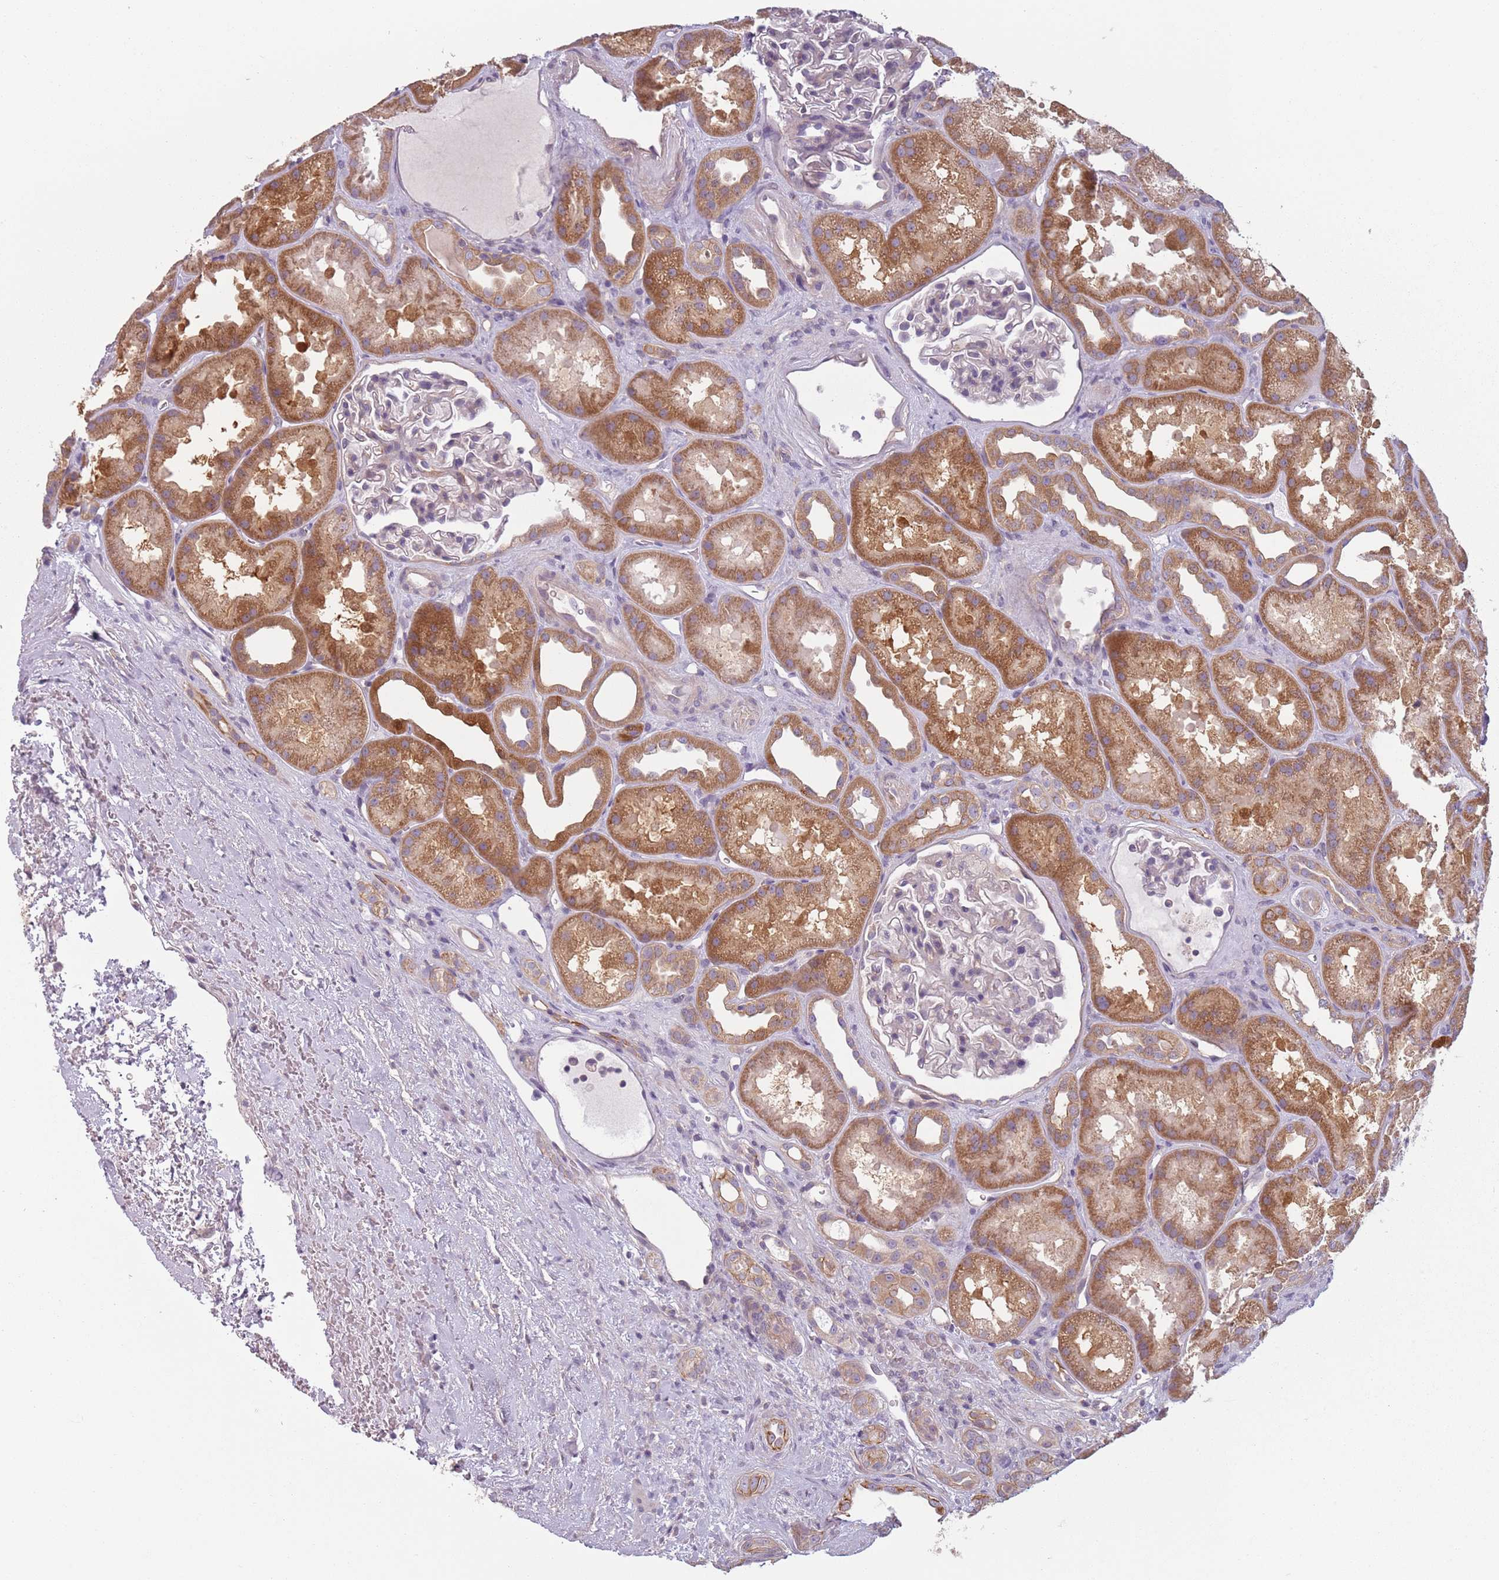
{"staining": {"intensity": "negative", "quantity": "none", "location": "none"}, "tissue": "kidney", "cell_type": "Cells in glomeruli", "image_type": "normal", "snomed": [{"axis": "morphology", "description": "Normal tissue, NOS"}, {"axis": "topography", "description": "Kidney"}], "caption": "Image shows no significant protein positivity in cells in glomeruli of normal kidney. Brightfield microscopy of immunohistochemistry (IHC) stained with DAB (3,3'-diaminobenzidine) (brown) and hematoxylin (blue), captured at high magnification.", "gene": "TLCD2", "patient": {"sex": "male", "age": 61}}